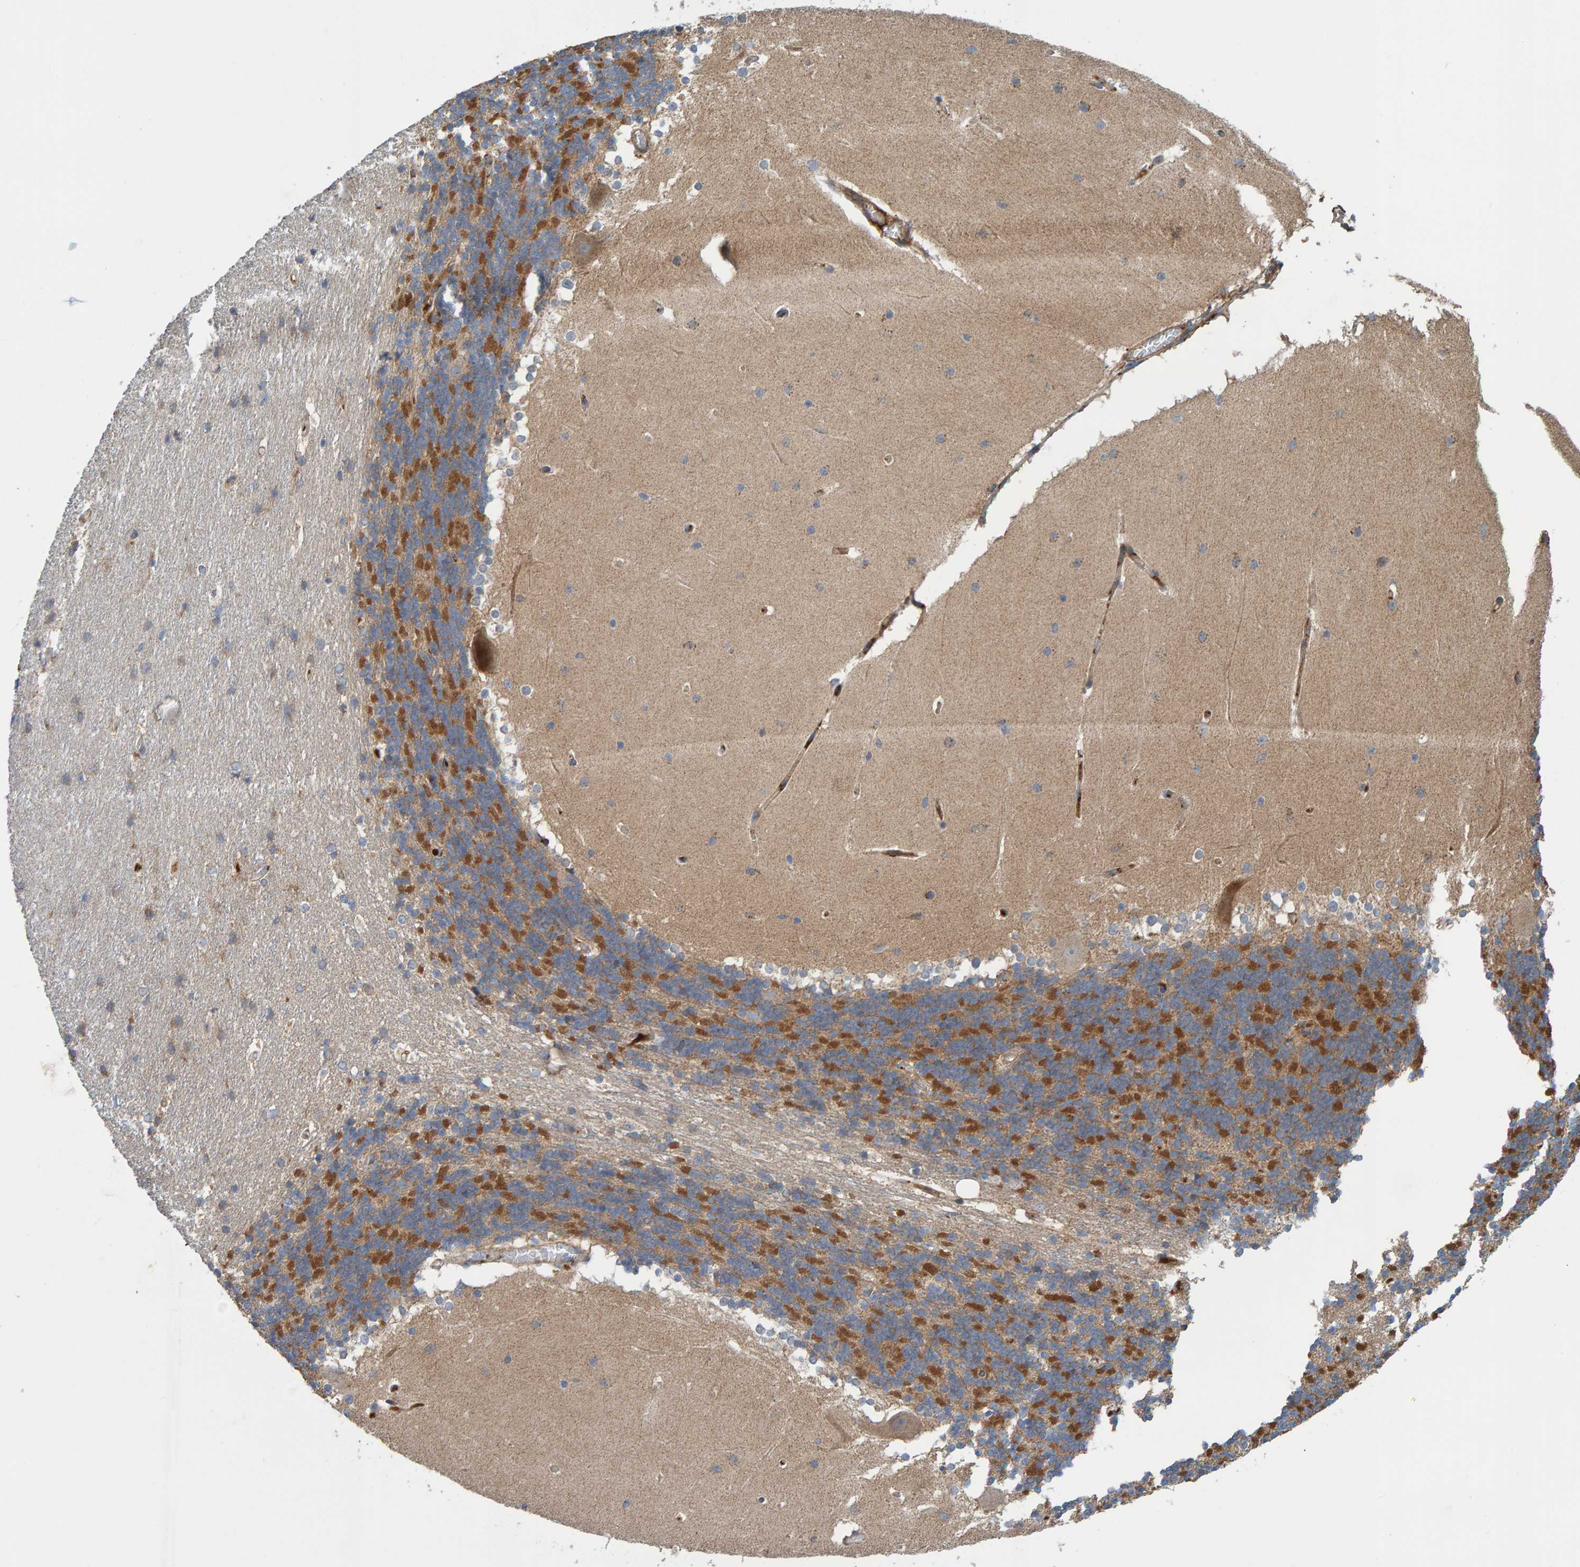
{"staining": {"intensity": "weak", "quantity": ">75%", "location": "cytoplasmic/membranous"}, "tissue": "cerebellum", "cell_type": "Cells in granular layer", "image_type": "normal", "snomed": [{"axis": "morphology", "description": "Normal tissue, NOS"}, {"axis": "topography", "description": "Cerebellum"}], "caption": "Brown immunohistochemical staining in benign human cerebellum reveals weak cytoplasmic/membranous staining in approximately >75% of cells in granular layer.", "gene": "KIAA0753", "patient": {"sex": "female", "age": 19}}